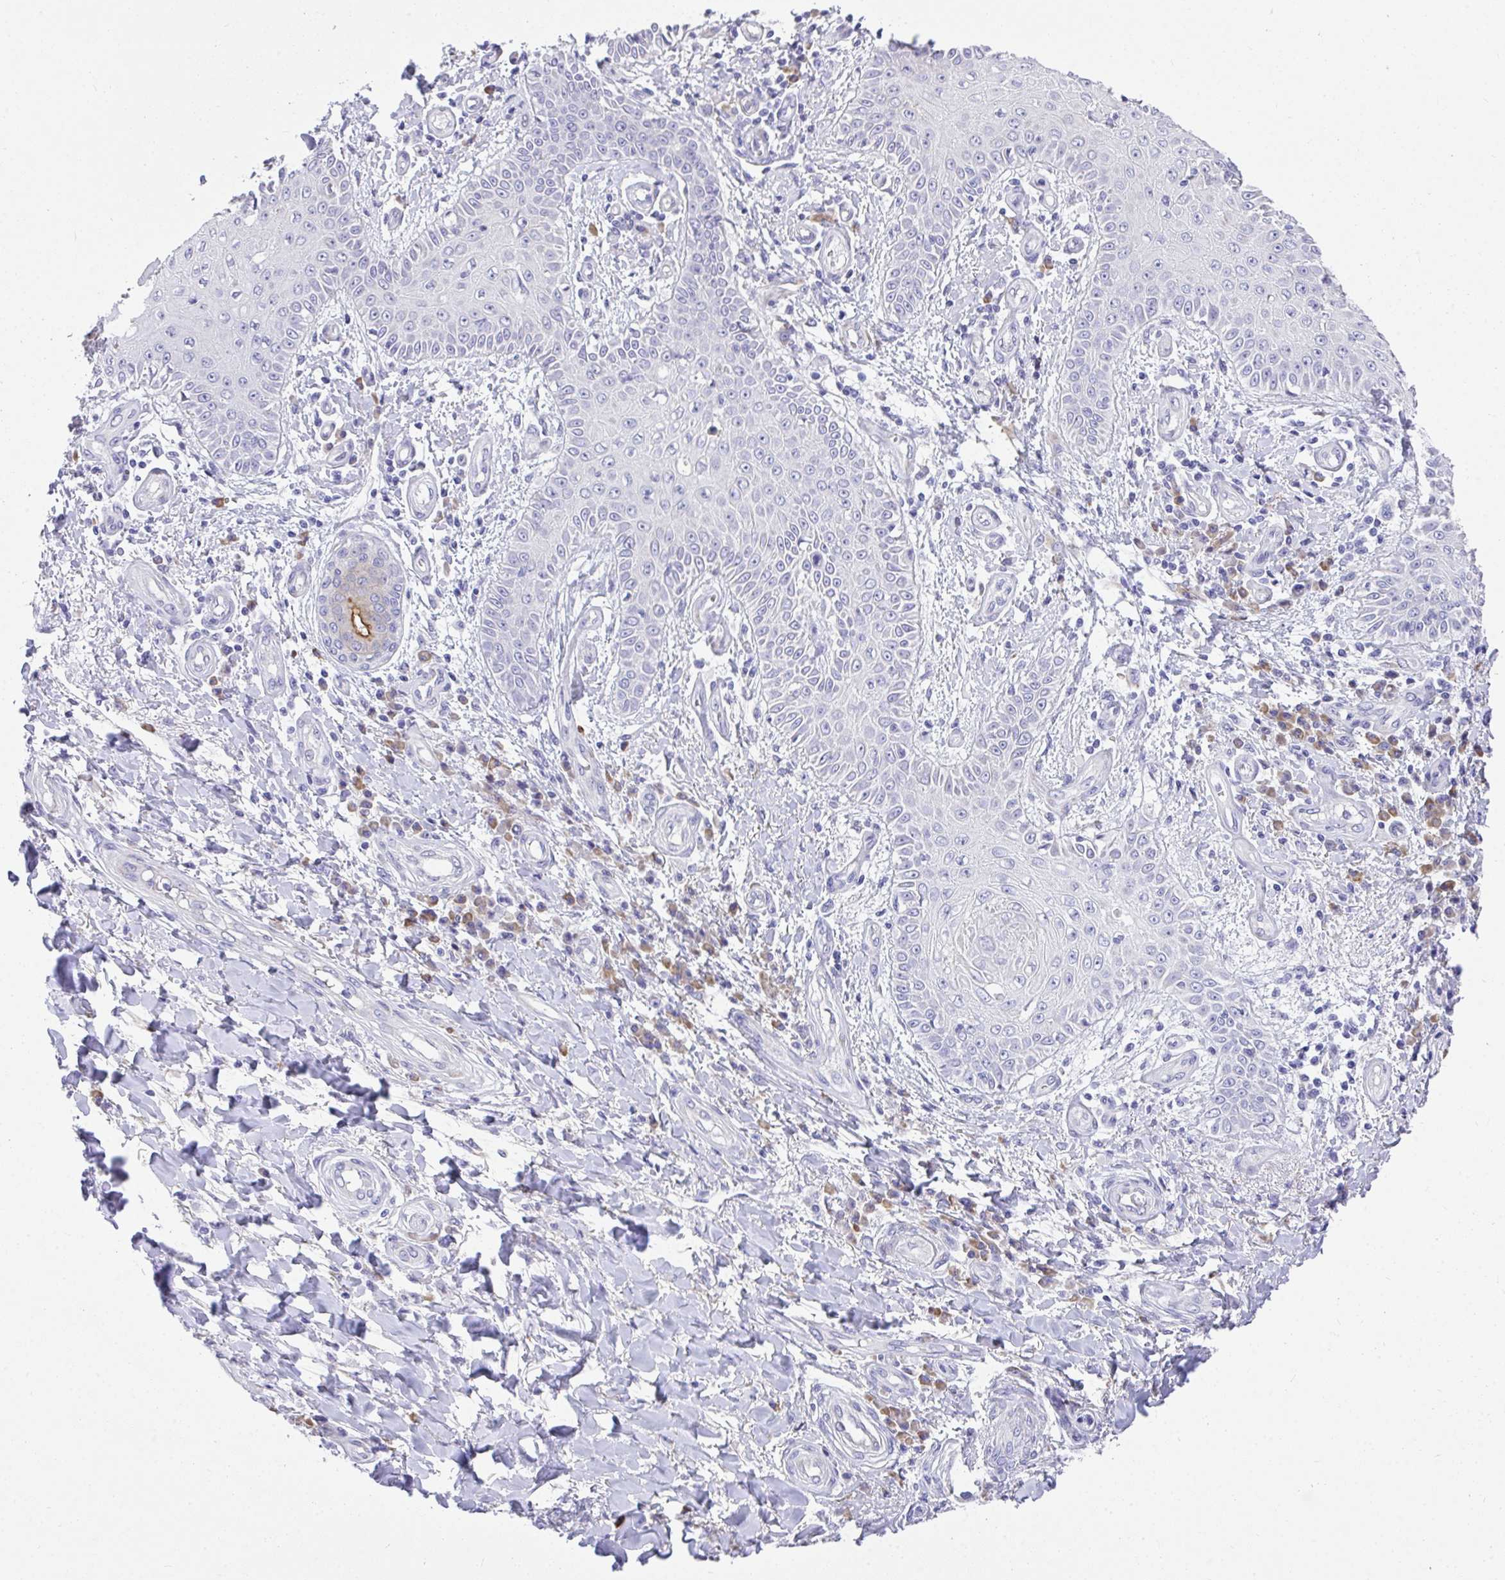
{"staining": {"intensity": "moderate", "quantity": "<25%", "location": "cytoplasmic/membranous"}, "tissue": "skin cancer", "cell_type": "Tumor cells", "image_type": "cancer", "snomed": [{"axis": "morphology", "description": "Squamous cell carcinoma, NOS"}, {"axis": "topography", "description": "Skin"}], "caption": "The histopathology image reveals a brown stain indicating the presence of a protein in the cytoplasmic/membranous of tumor cells in skin squamous cell carcinoma.", "gene": "ADRA2C", "patient": {"sex": "male", "age": 70}}